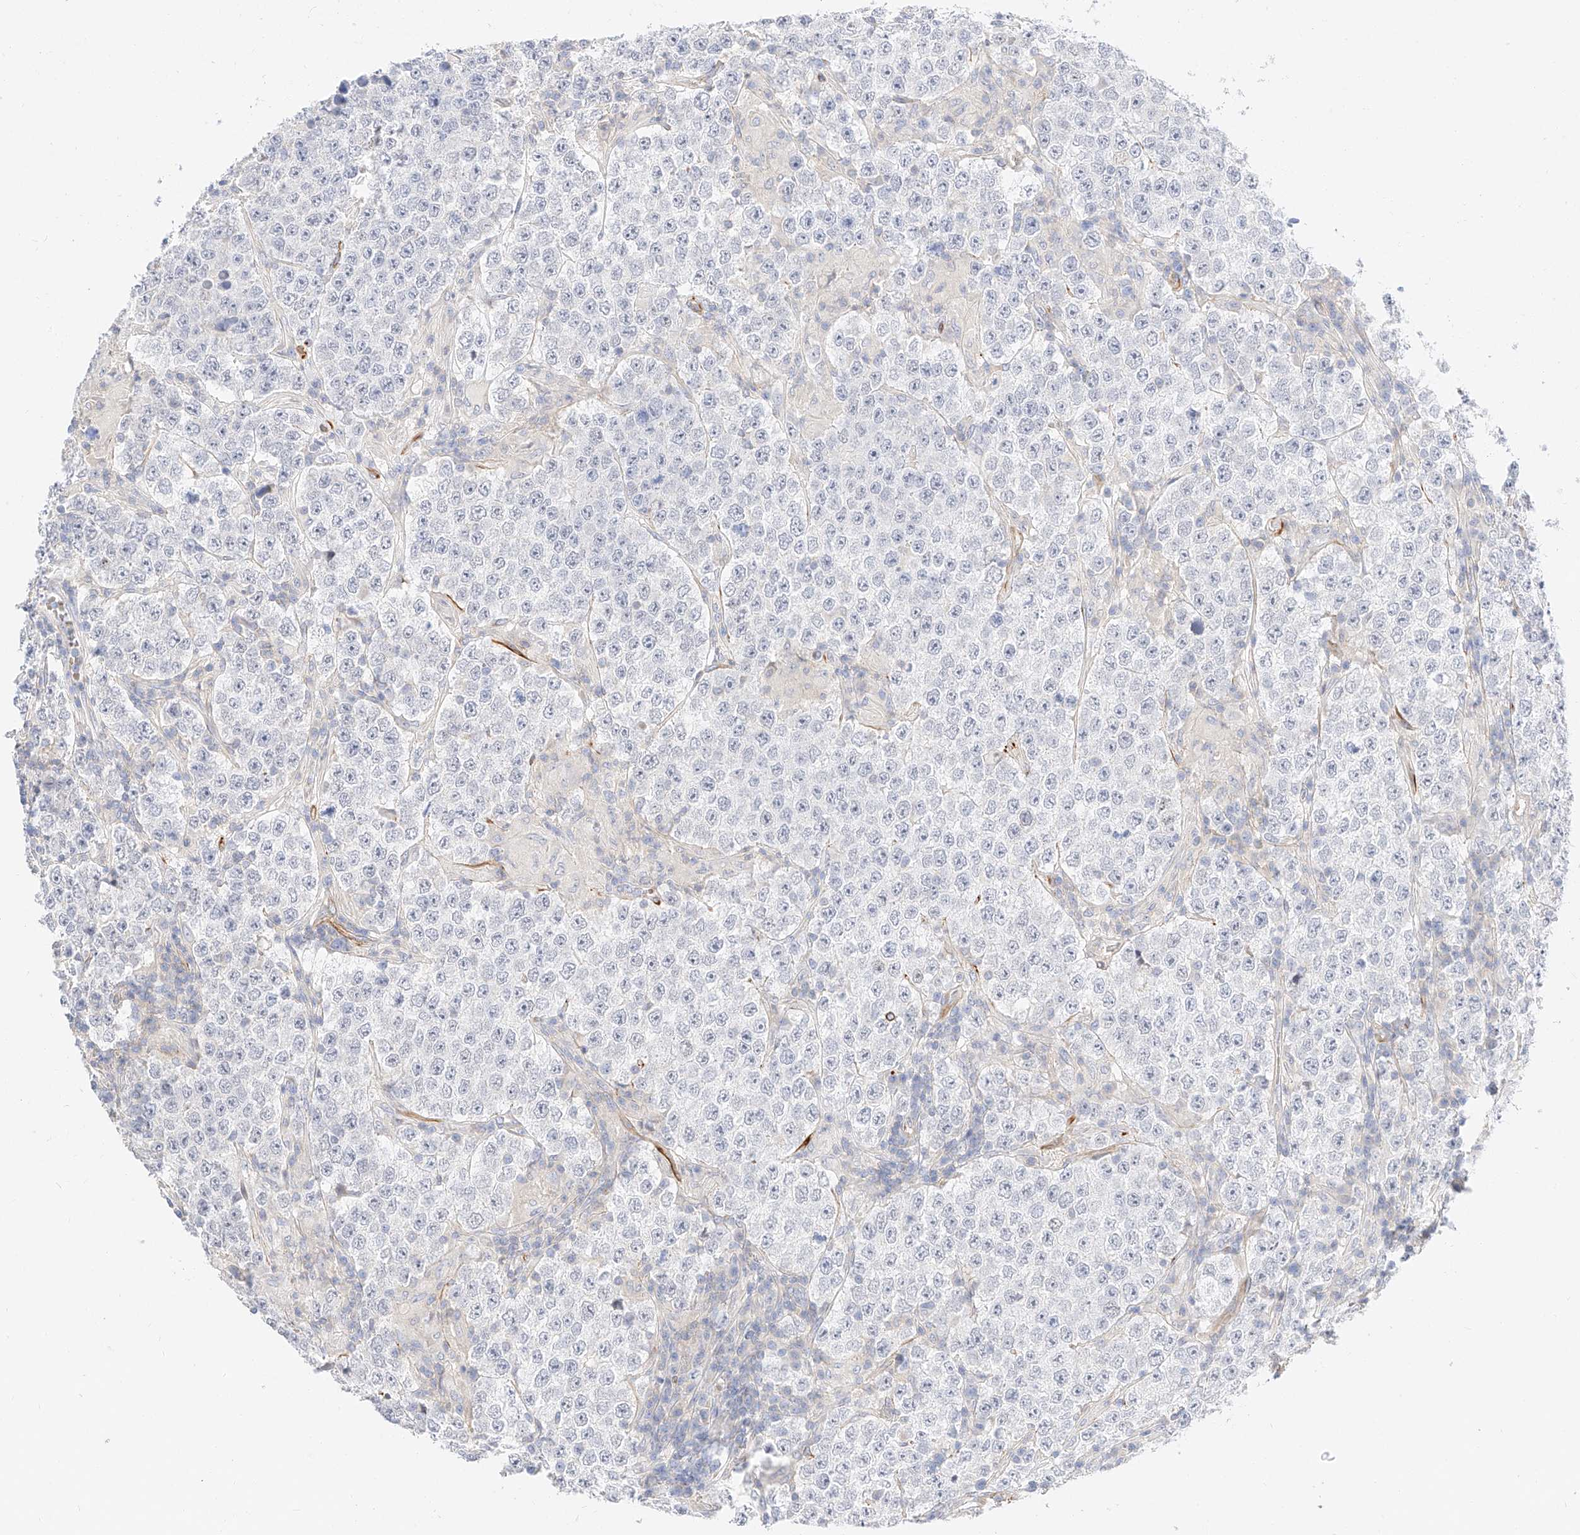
{"staining": {"intensity": "negative", "quantity": "none", "location": "none"}, "tissue": "testis cancer", "cell_type": "Tumor cells", "image_type": "cancer", "snomed": [{"axis": "morphology", "description": "Normal tissue, NOS"}, {"axis": "morphology", "description": "Urothelial carcinoma, High grade"}, {"axis": "morphology", "description": "Seminoma, NOS"}, {"axis": "morphology", "description": "Carcinoma, Embryonal, NOS"}, {"axis": "topography", "description": "Urinary bladder"}, {"axis": "topography", "description": "Testis"}], "caption": "High magnification brightfield microscopy of testis cancer (seminoma) stained with DAB (3,3'-diaminobenzidine) (brown) and counterstained with hematoxylin (blue): tumor cells show no significant positivity. The staining is performed using DAB (3,3'-diaminobenzidine) brown chromogen with nuclei counter-stained in using hematoxylin.", "gene": "CDCP2", "patient": {"sex": "male", "age": 41}}